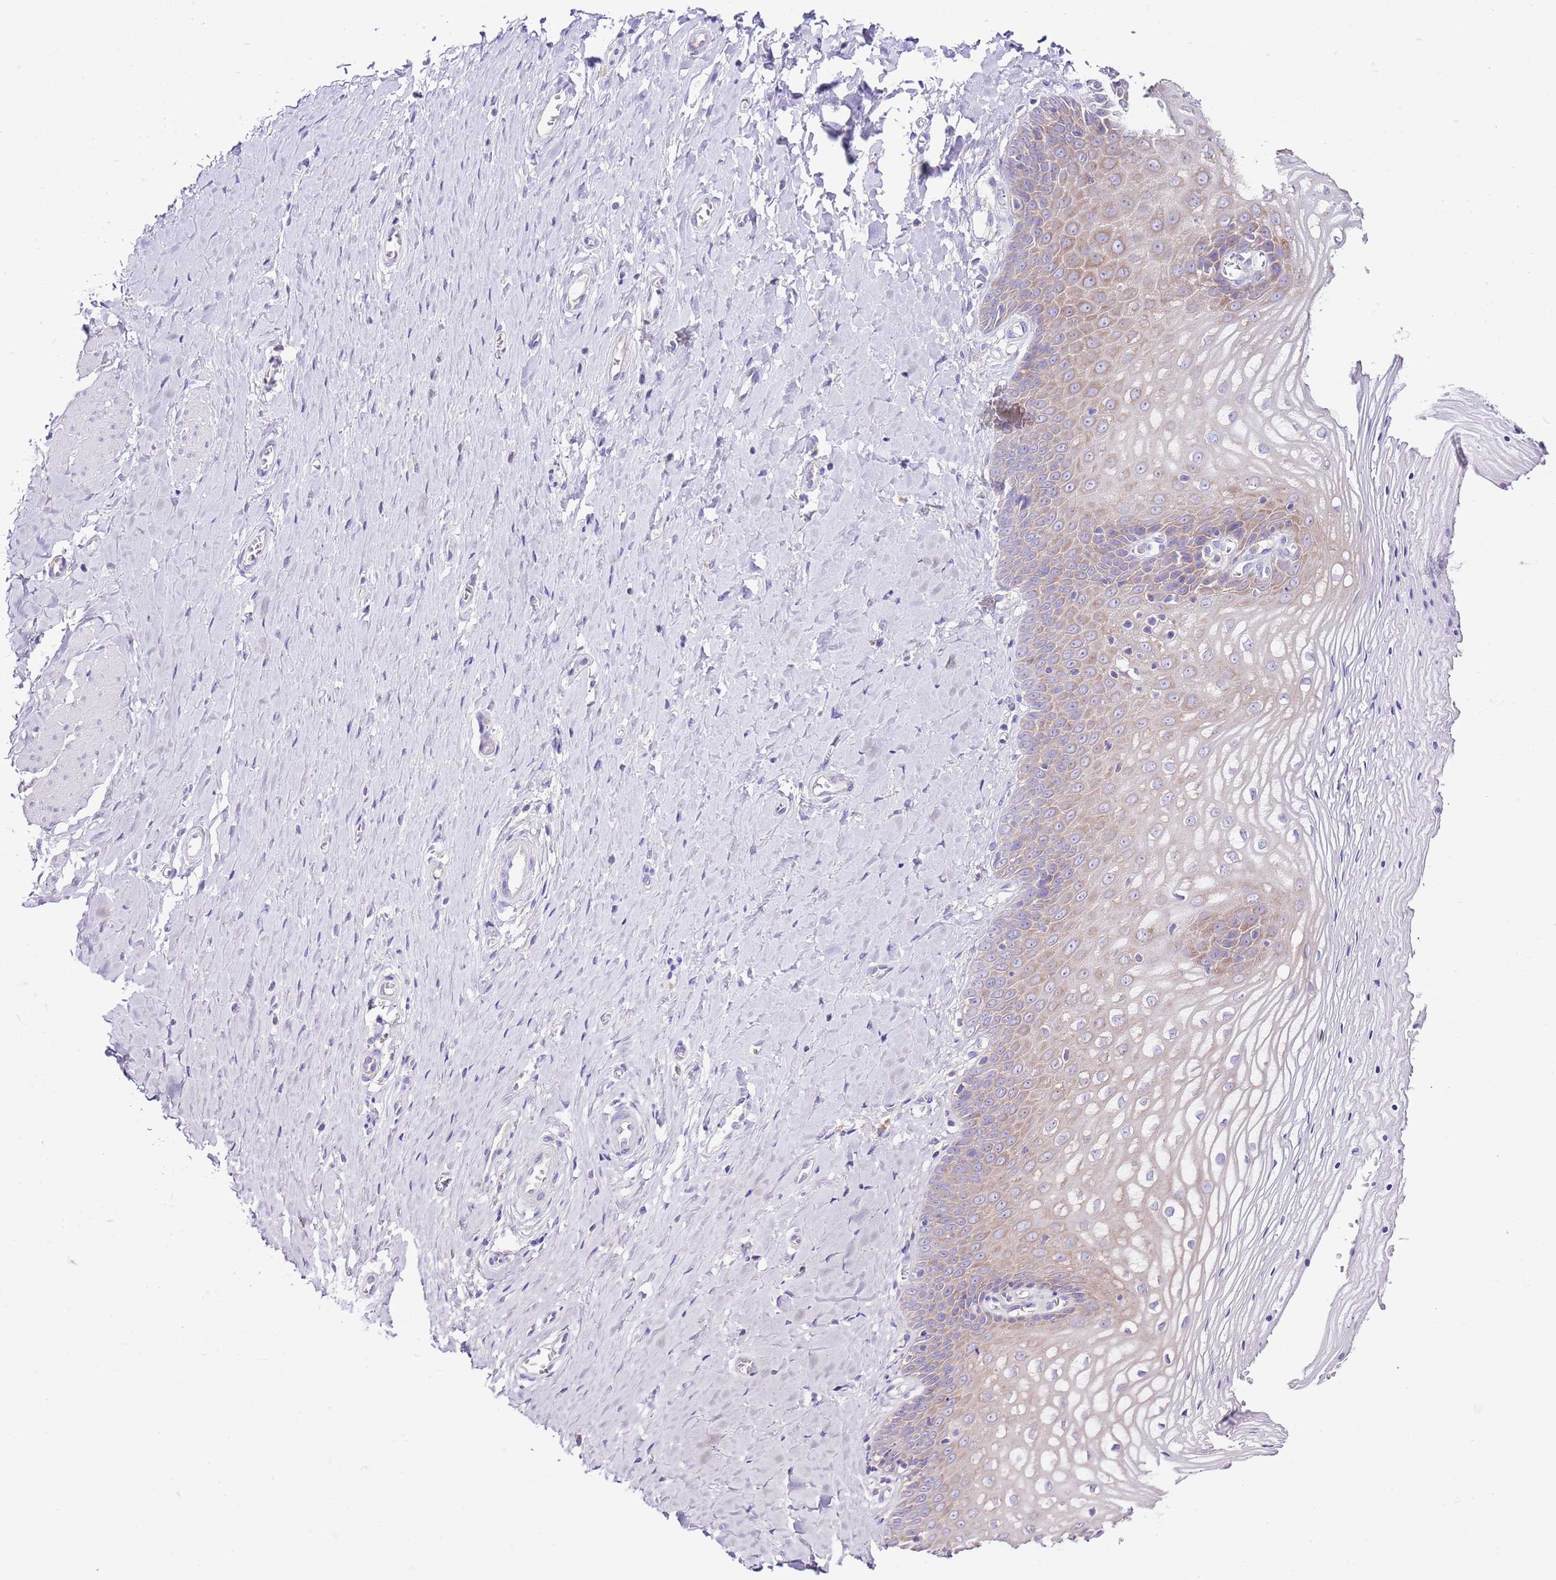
{"staining": {"intensity": "moderate", "quantity": "25%-75%", "location": "cytoplasmic/membranous"}, "tissue": "vagina", "cell_type": "Squamous epithelial cells", "image_type": "normal", "snomed": [{"axis": "morphology", "description": "Normal tissue, NOS"}, {"axis": "topography", "description": "Vagina"}], "caption": "High-magnification brightfield microscopy of benign vagina stained with DAB (3,3'-diaminobenzidine) (brown) and counterstained with hematoxylin (blue). squamous epithelial cells exhibit moderate cytoplasmic/membranous positivity is seen in about25%-75% of cells. The staining is performed using DAB (3,3'-diaminobenzidine) brown chromogen to label protein expression. The nuclei are counter-stained blue using hematoxylin.", "gene": "RPS10", "patient": {"sex": "female", "age": 65}}